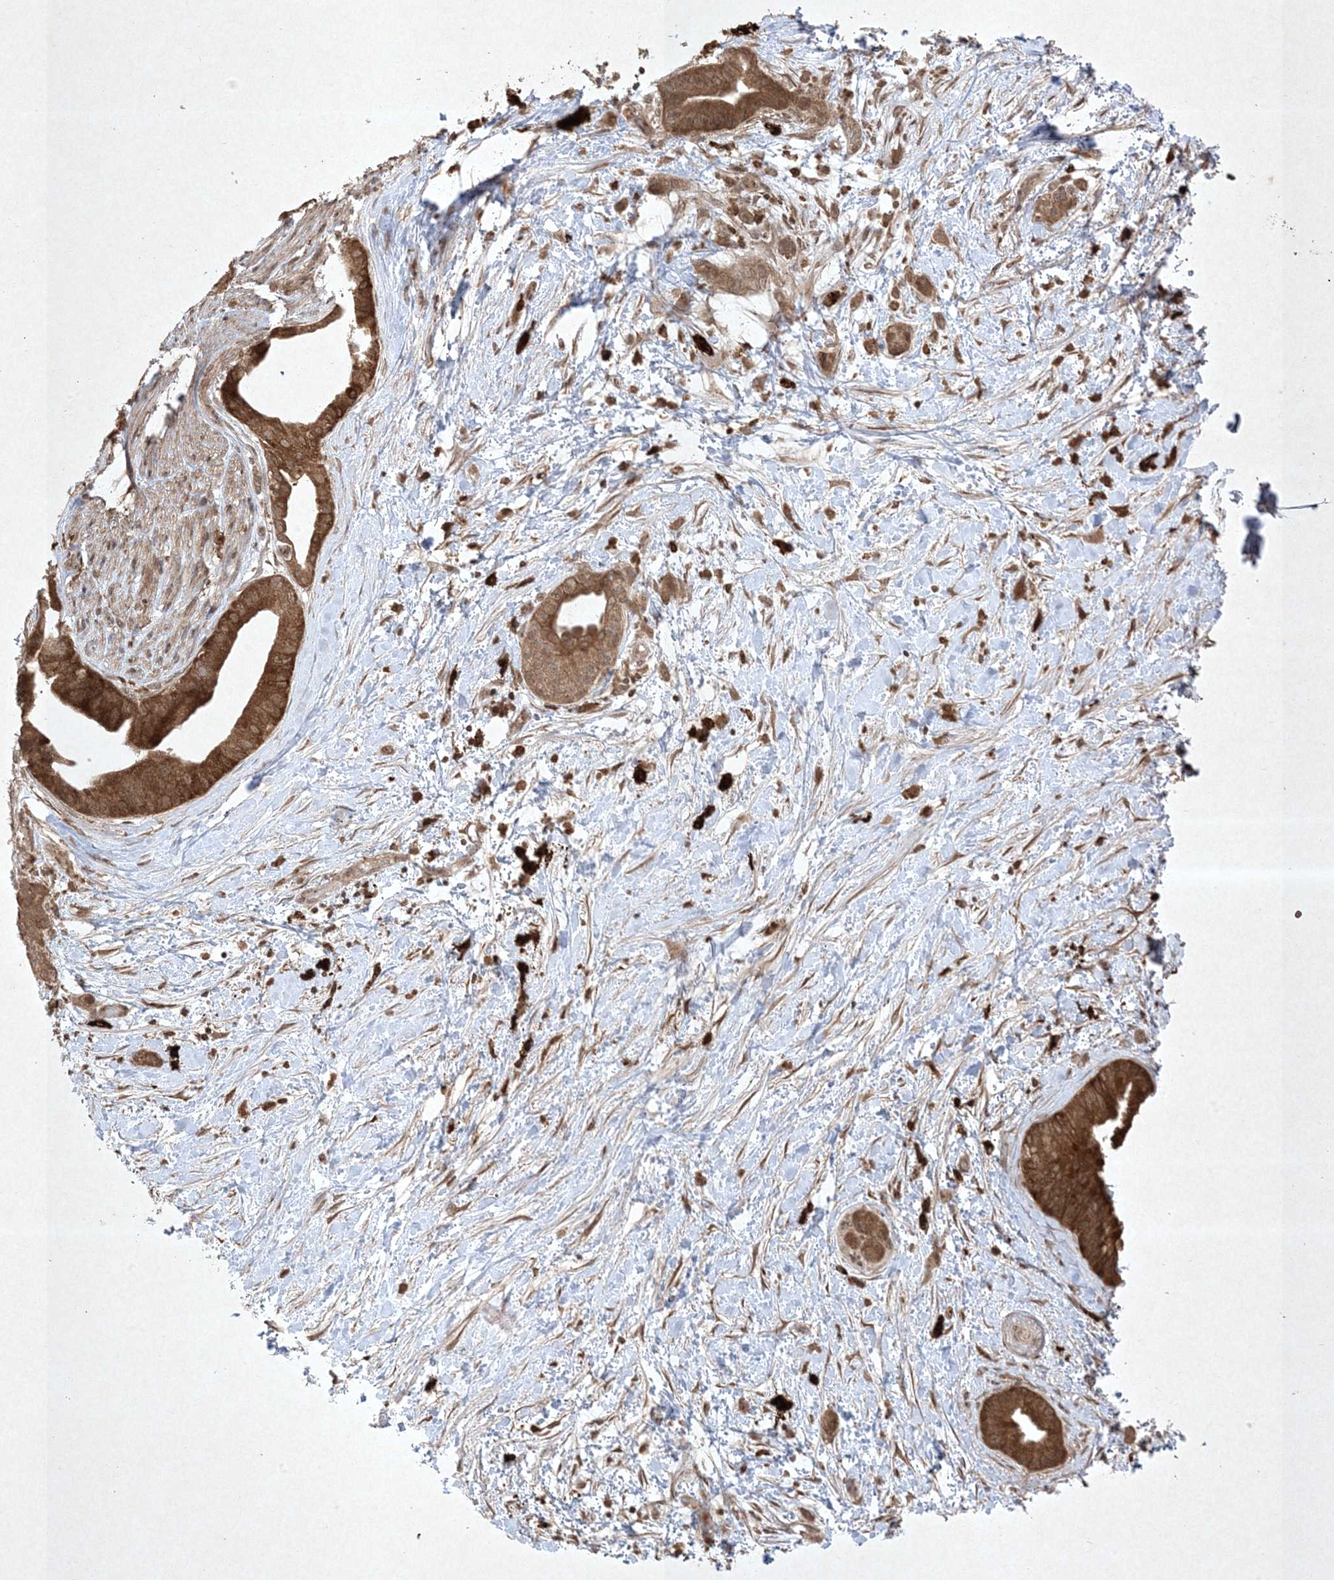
{"staining": {"intensity": "strong", "quantity": ">75%", "location": "cytoplasmic/membranous"}, "tissue": "pancreatic cancer", "cell_type": "Tumor cells", "image_type": "cancer", "snomed": [{"axis": "morphology", "description": "Normal tissue, NOS"}, {"axis": "morphology", "description": "Adenocarcinoma, NOS"}, {"axis": "topography", "description": "Pancreas"}, {"axis": "topography", "description": "Peripheral nerve tissue"}], "caption": "Immunohistochemistry image of neoplastic tissue: human pancreatic cancer (adenocarcinoma) stained using IHC shows high levels of strong protein expression localized specifically in the cytoplasmic/membranous of tumor cells, appearing as a cytoplasmic/membranous brown color.", "gene": "PTK6", "patient": {"sex": "female", "age": 63}}